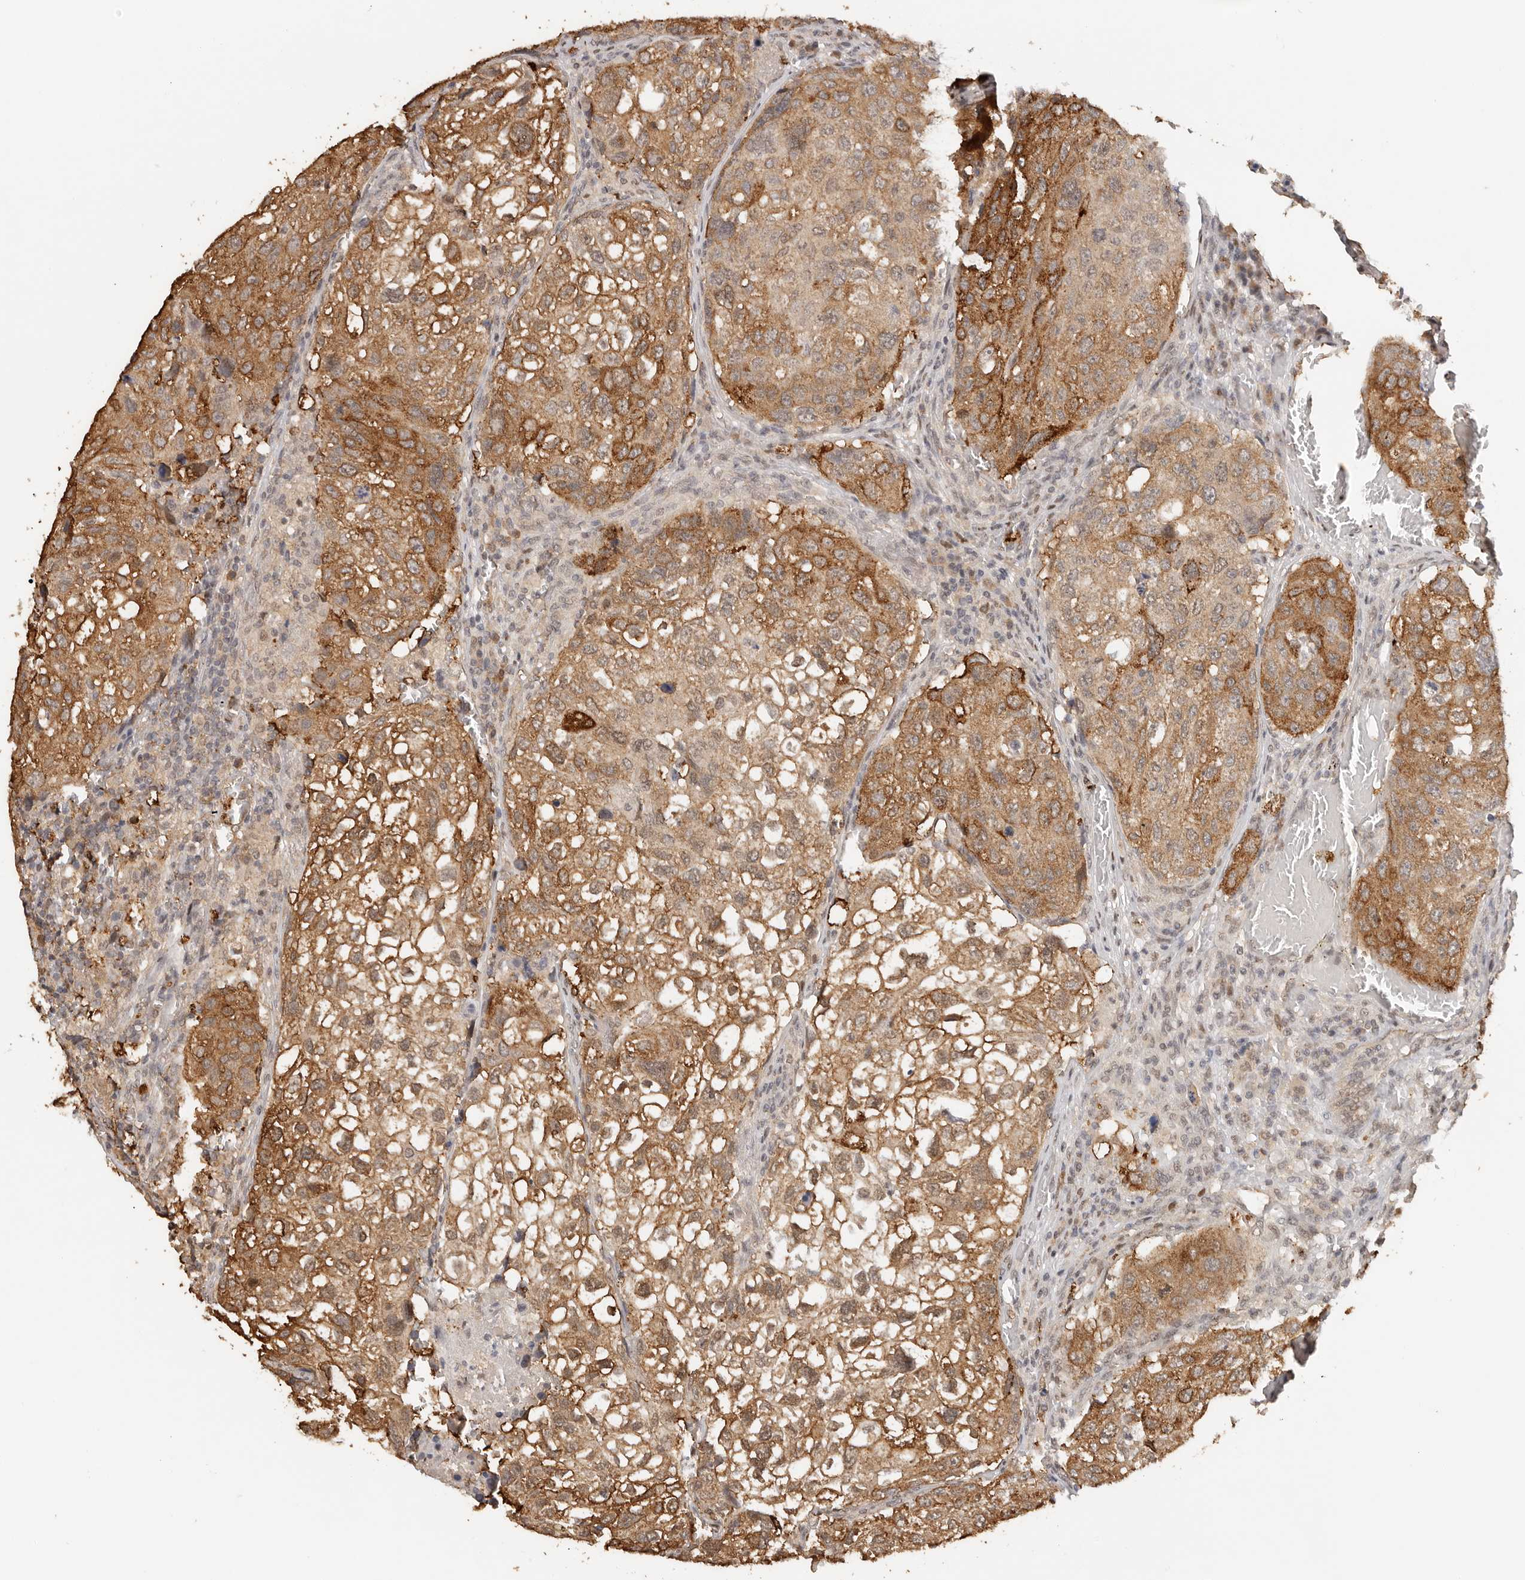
{"staining": {"intensity": "strong", "quantity": ">75%", "location": "cytoplasmic/membranous"}, "tissue": "urothelial cancer", "cell_type": "Tumor cells", "image_type": "cancer", "snomed": [{"axis": "morphology", "description": "Urothelial carcinoma, High grade"}, {"axis": "topography", "description": "Lymph node"}, {"axis": "topography", "description": "Urinary bladder"}], "caption": "Immunohistochemistry (DAB) staining of human high-grade urothelial carcinoma demonstrates strong cytoplasmic/membranous protein staining in about >75% of tumor cells.", "gene": "SEC14L1", "patient": {"sex": "male", "age": 51}}